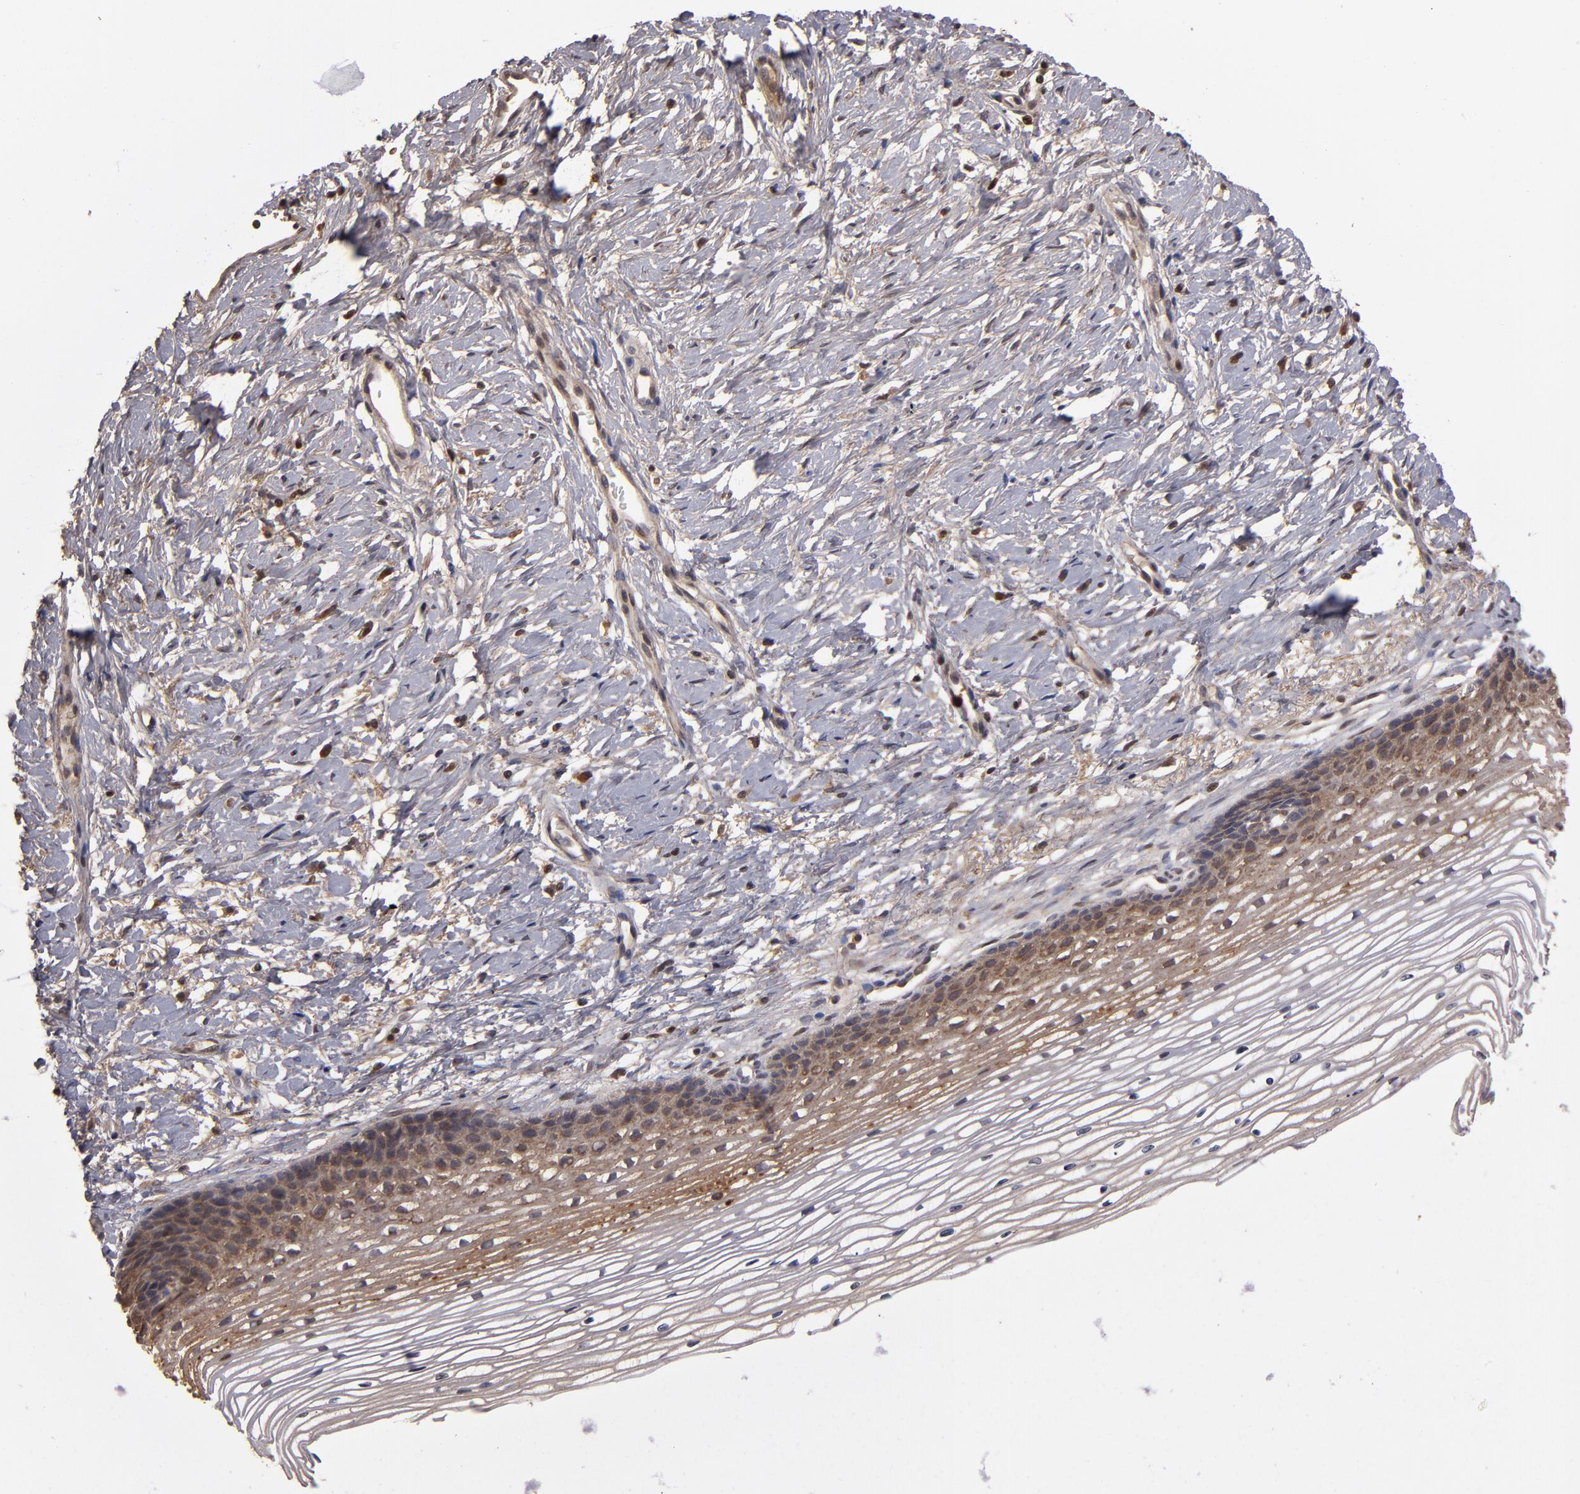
{"staining": {"intensity": "weak", "quantity": "25%-75%", "location": "cytoplasmic/membranous"}, "tissue": "cervix", "cell_type": "Glandular cells", "image_type": "normal", "snomed": [{"axis": "morphology", "description": "Normal tissue, NOS"}, {"axis": "topography", "description": "Cervix"}], "caption": "High-power microscopy captured an immunohistochemistry (IHC) photomicrograph of unremarkable cervix, revealing weak cytoplasmic/membranous expression in approximately 25%-75% of glandular cells.", "gene": "SERPINA7", "patient": {"sex": "female", "age": 77}}